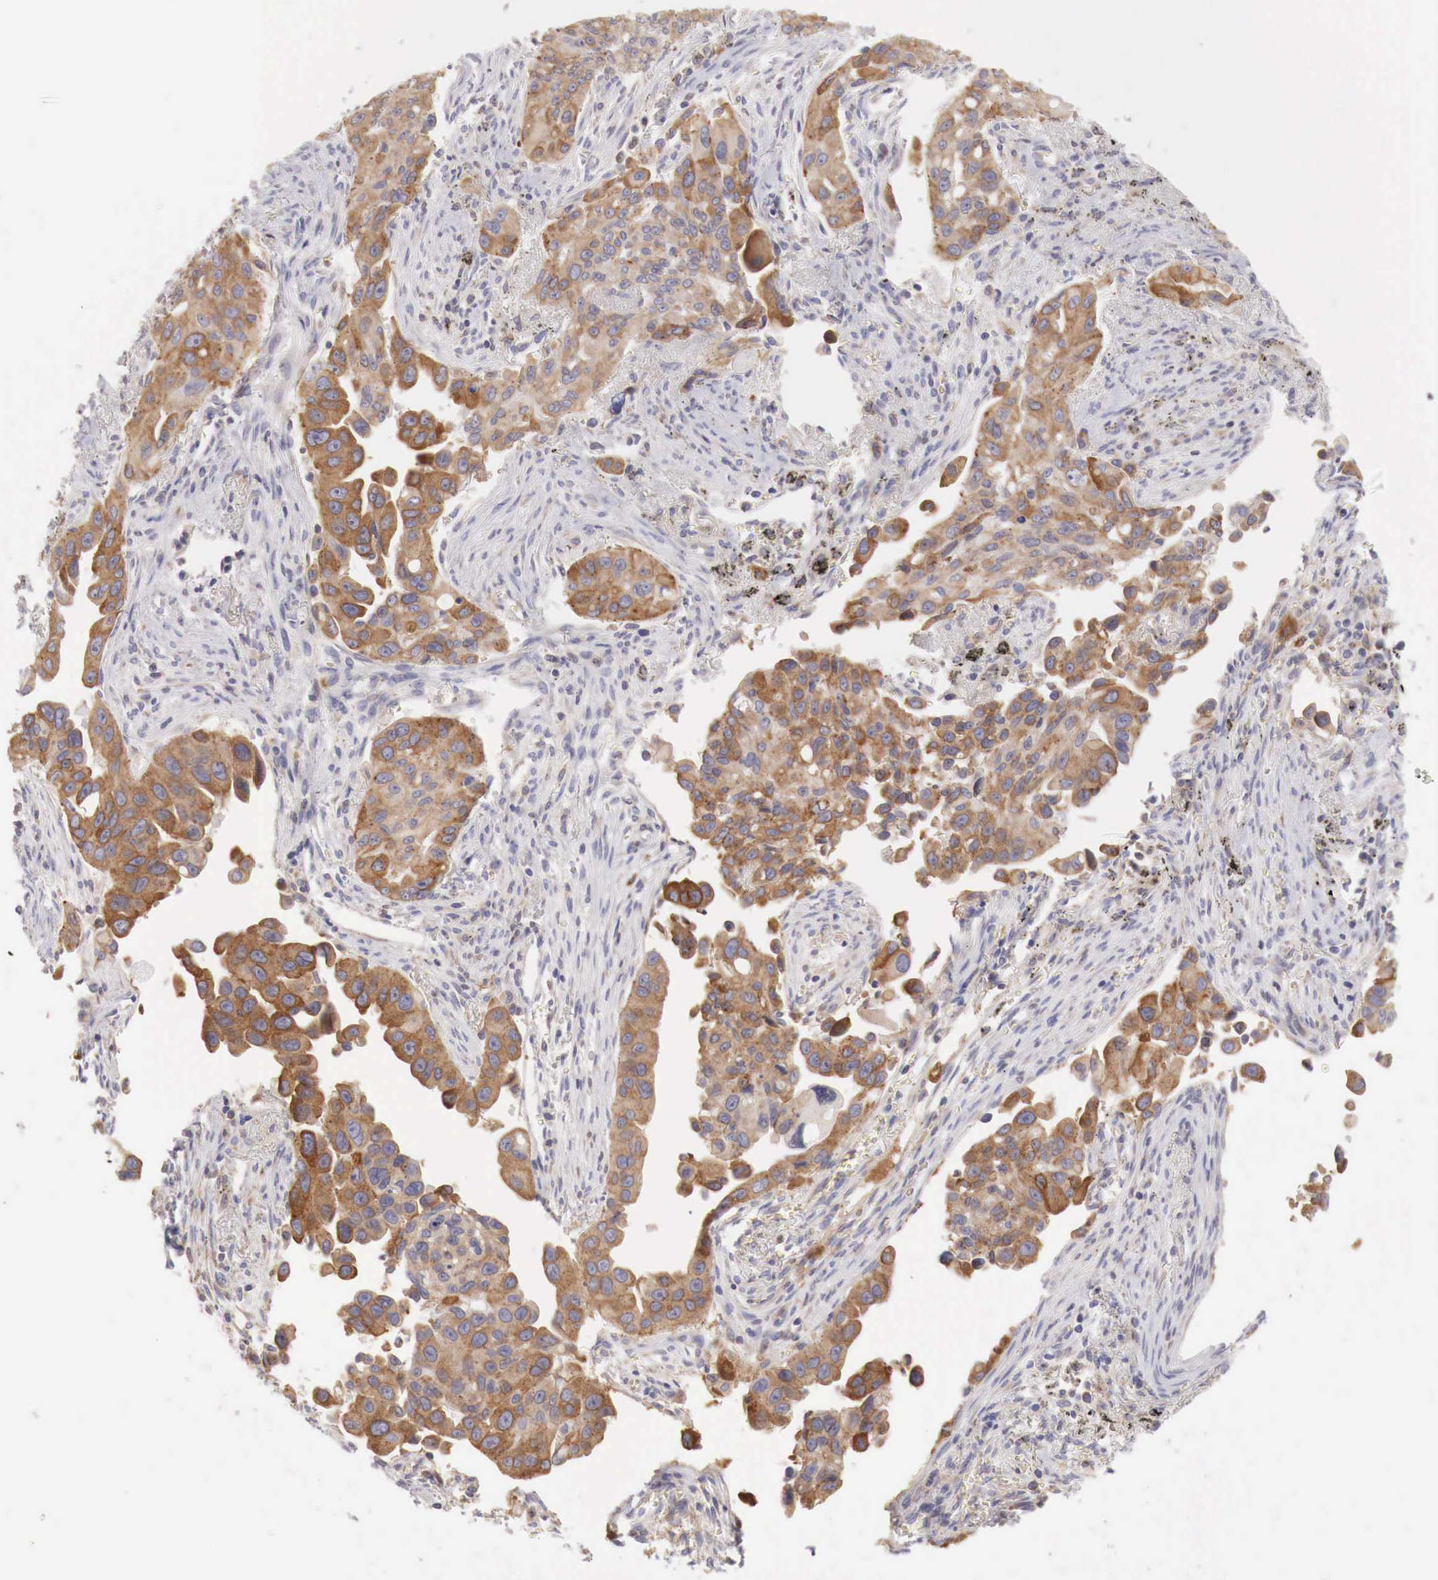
{"staining": {"intensity": "strong", "quantity": ">75%", "location": "cytoplasmic/membranous"}, "tissue": "lung cancer", "cell_type": "Tumor cells", "image_type": "cancer", "snomed": [{"axis": "morphology", "description": "Adenocarcinoma, NOS"}, {"axis": "topography", "description": "Lung"}], "caption": "A histopathology image of lung cancer (adenocarcinoma) stained for a protein reveals strong cytoplasmic/membranous brown staining in tumor cells.", "gene": "NSDHL", "patient": {"sex": "male", "age": 68}}